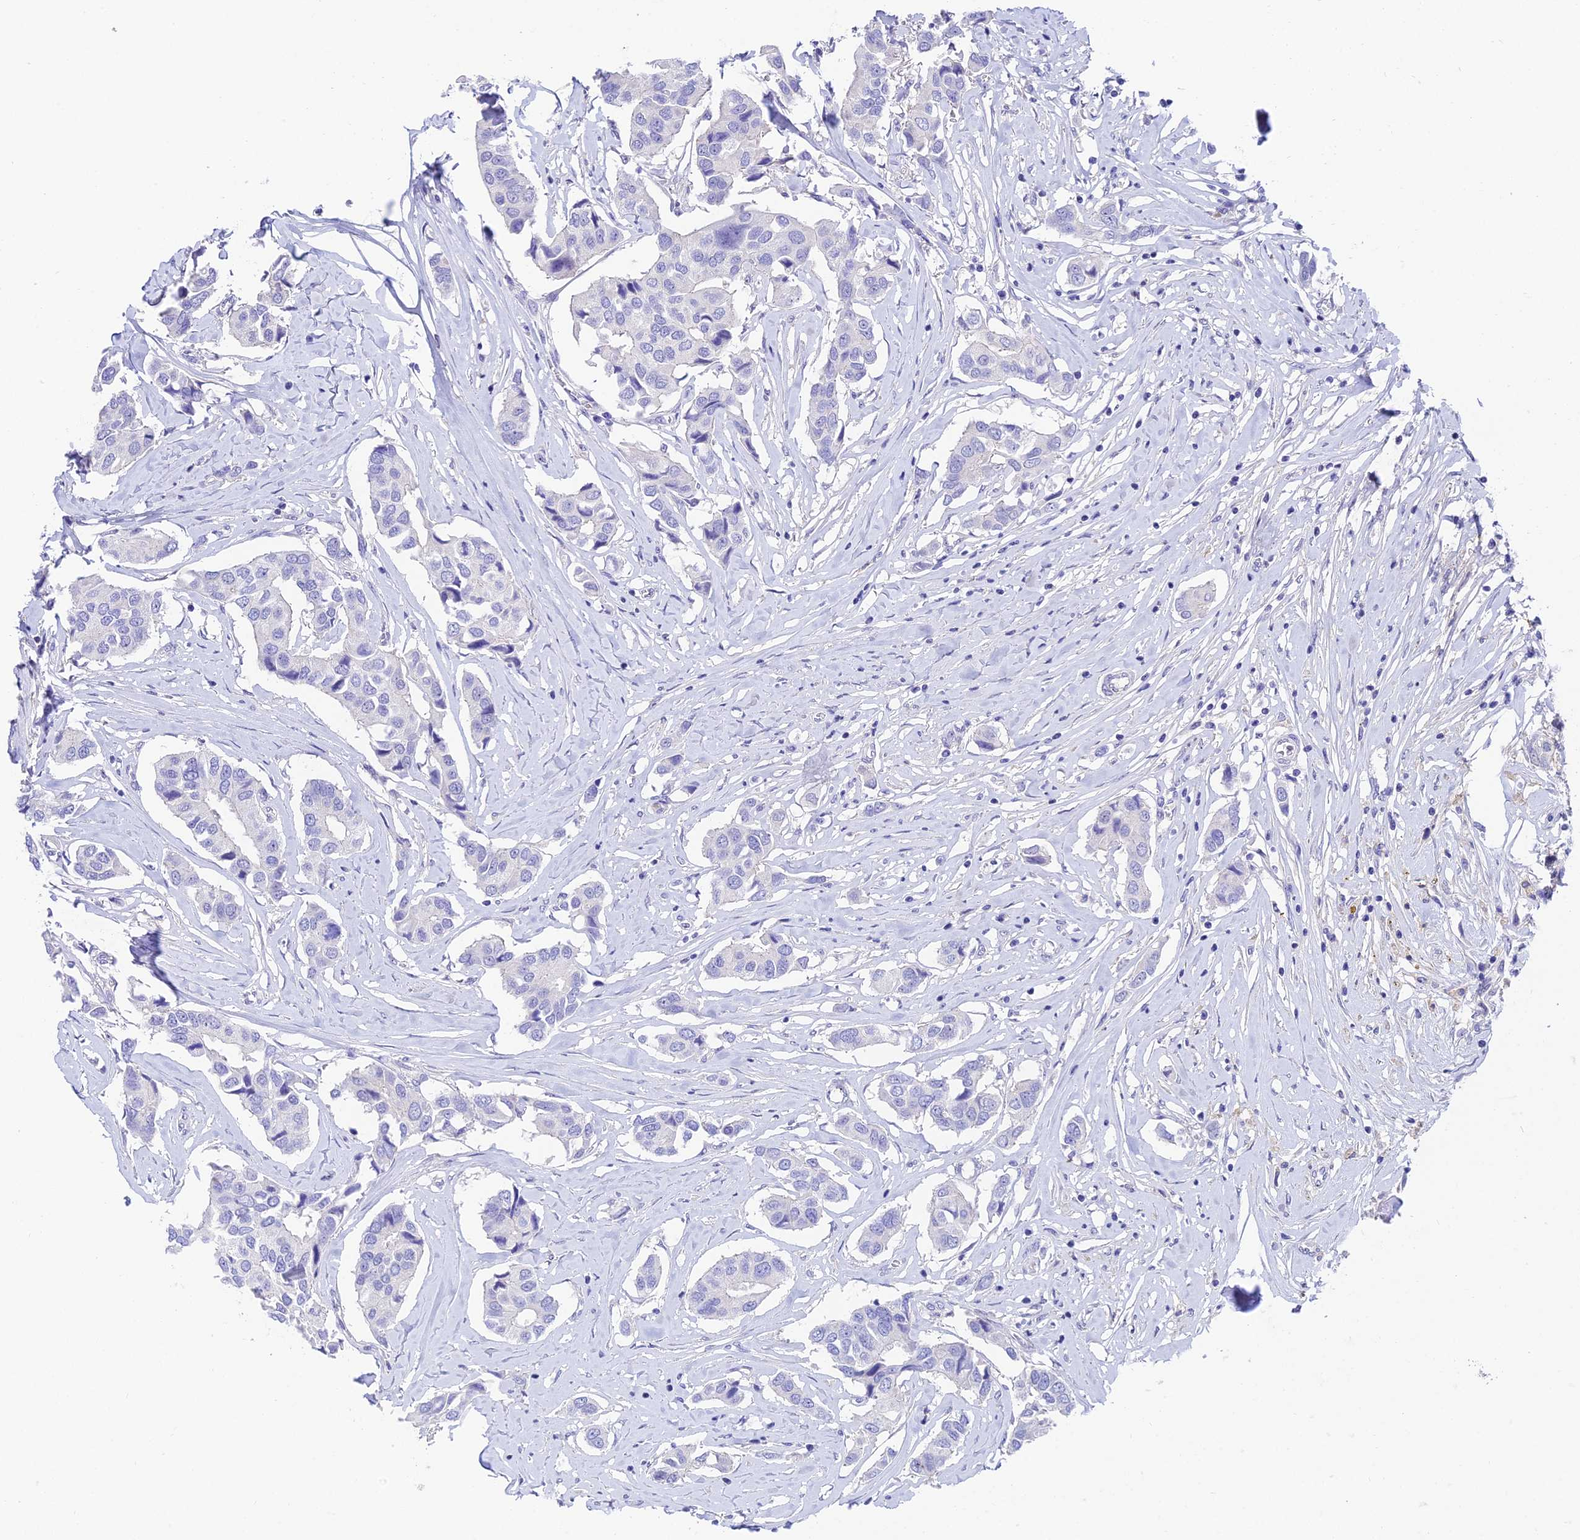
{"staining": {"intensity": "negative", "quantity": "none", "location": "none"}, "tissue": "breast cancer", "cell_type": "Tumor cells", "image_type": "cancer", "snomed": [{"axis": "morphology", "description": "Duct carcinoma"}, {"axis": "topography", "description": "Breast"}], "caption": "IHC micrograph of invasive ductal carcinoma (breast) stained for a protein (brown), which shows no expression in tumor cells. (DAB IHC visualized using brightfield microscopy, high magnification).", "gene": "DUSP29", "patient": {"sex": "female", "age": 80}}